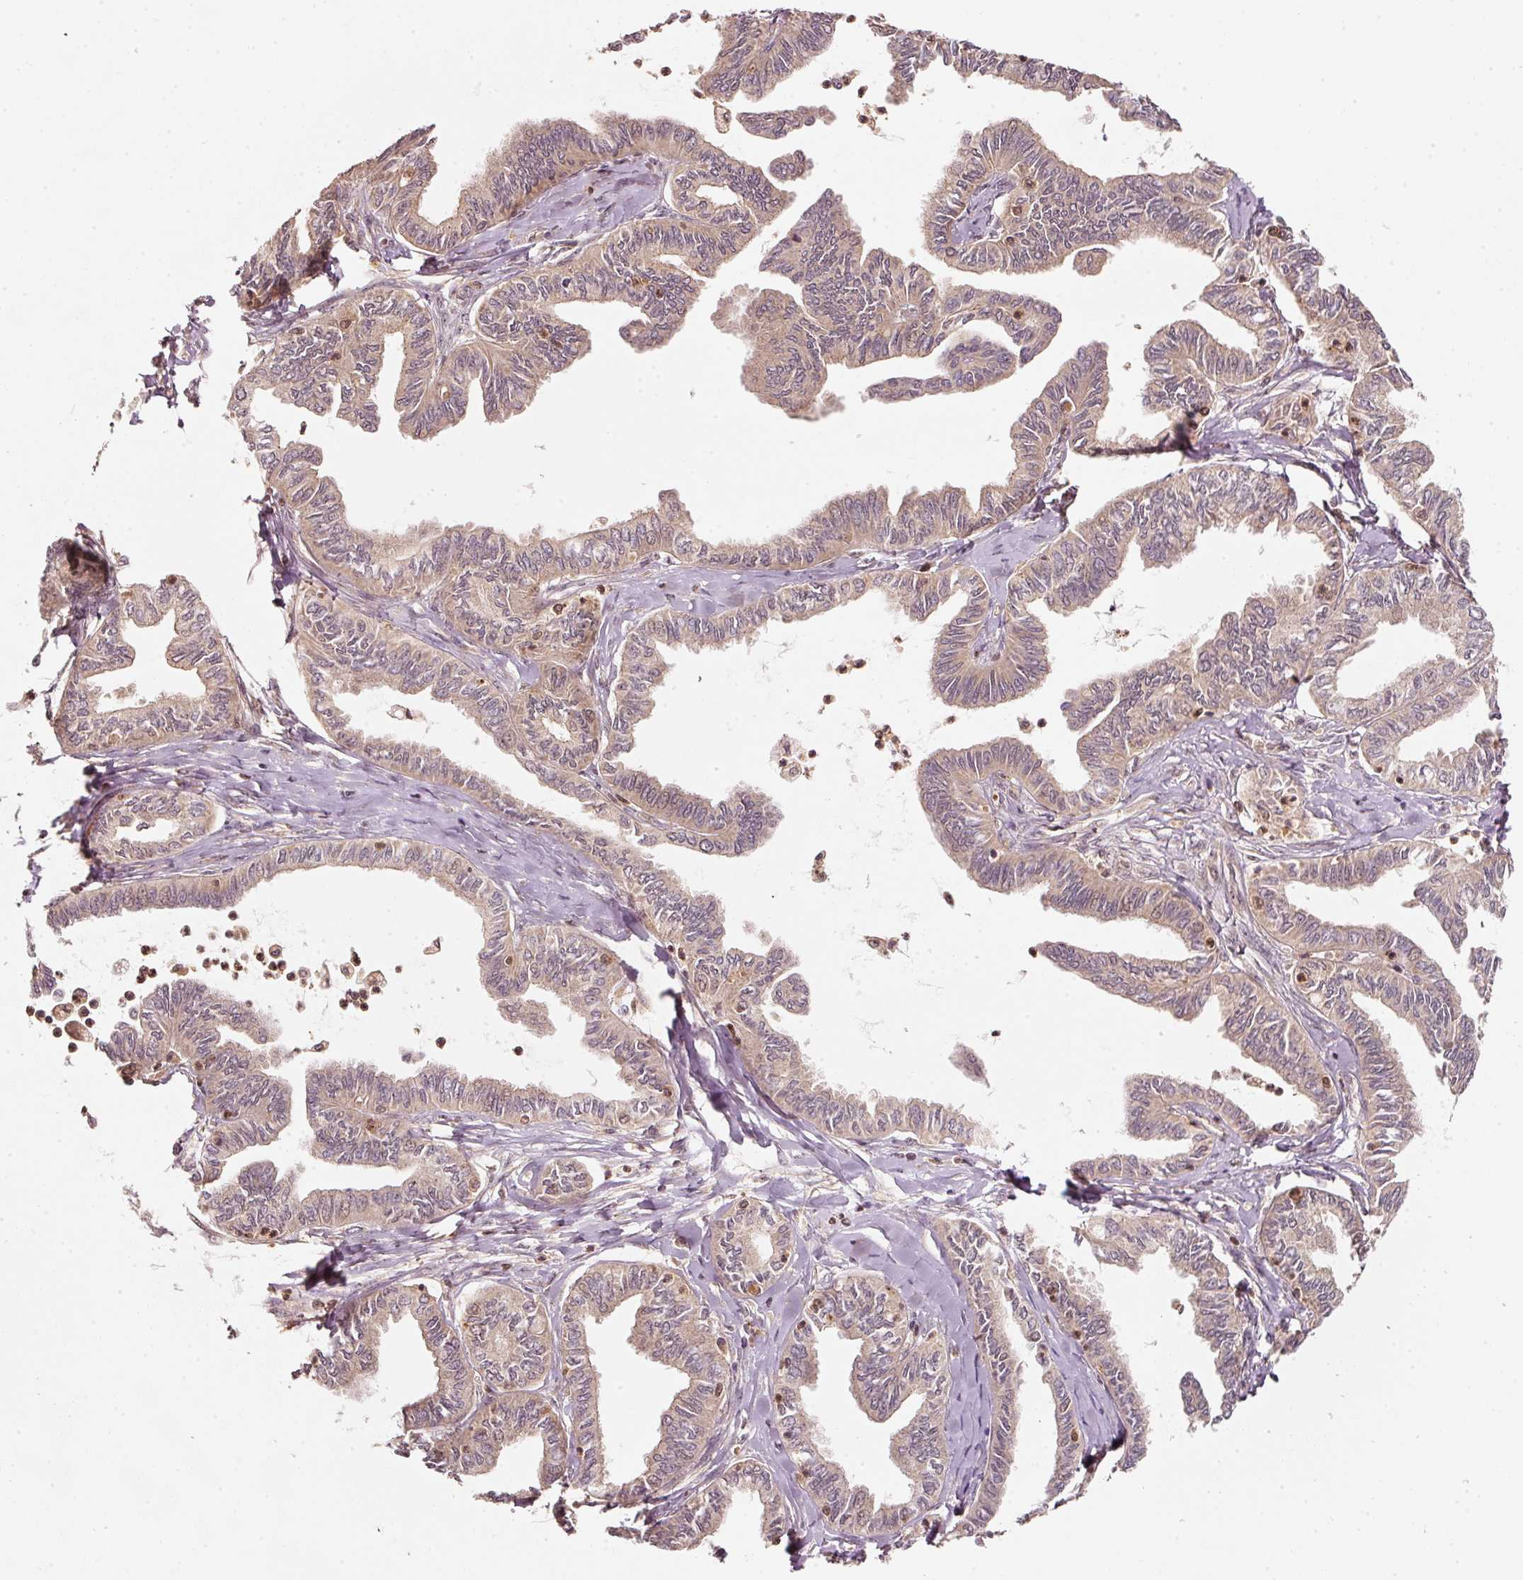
{"staining": {"intensity": "weak", "quantity": ">75%", "location": "cytoplasmic/membranous"}, "tissue": "ovarian cancer", "cell_type": "Tumor cells", "image_type": "cancer", "snomed": [{"axis": "morphology", "description": "Carcinoma, endometroid"}, {"axis": "topography", "description": "Ovary"}], "caption": "Immunohistochemistry micrograph of human endometroid carcinoma (ovarian) stained for a protein (brown), which reveals low levels of weak cytoplasmic/membranous positivity in about >75% of tumor cells.", "gene": "RRAS2", "patient": {"sex": "female", "age": 70}}